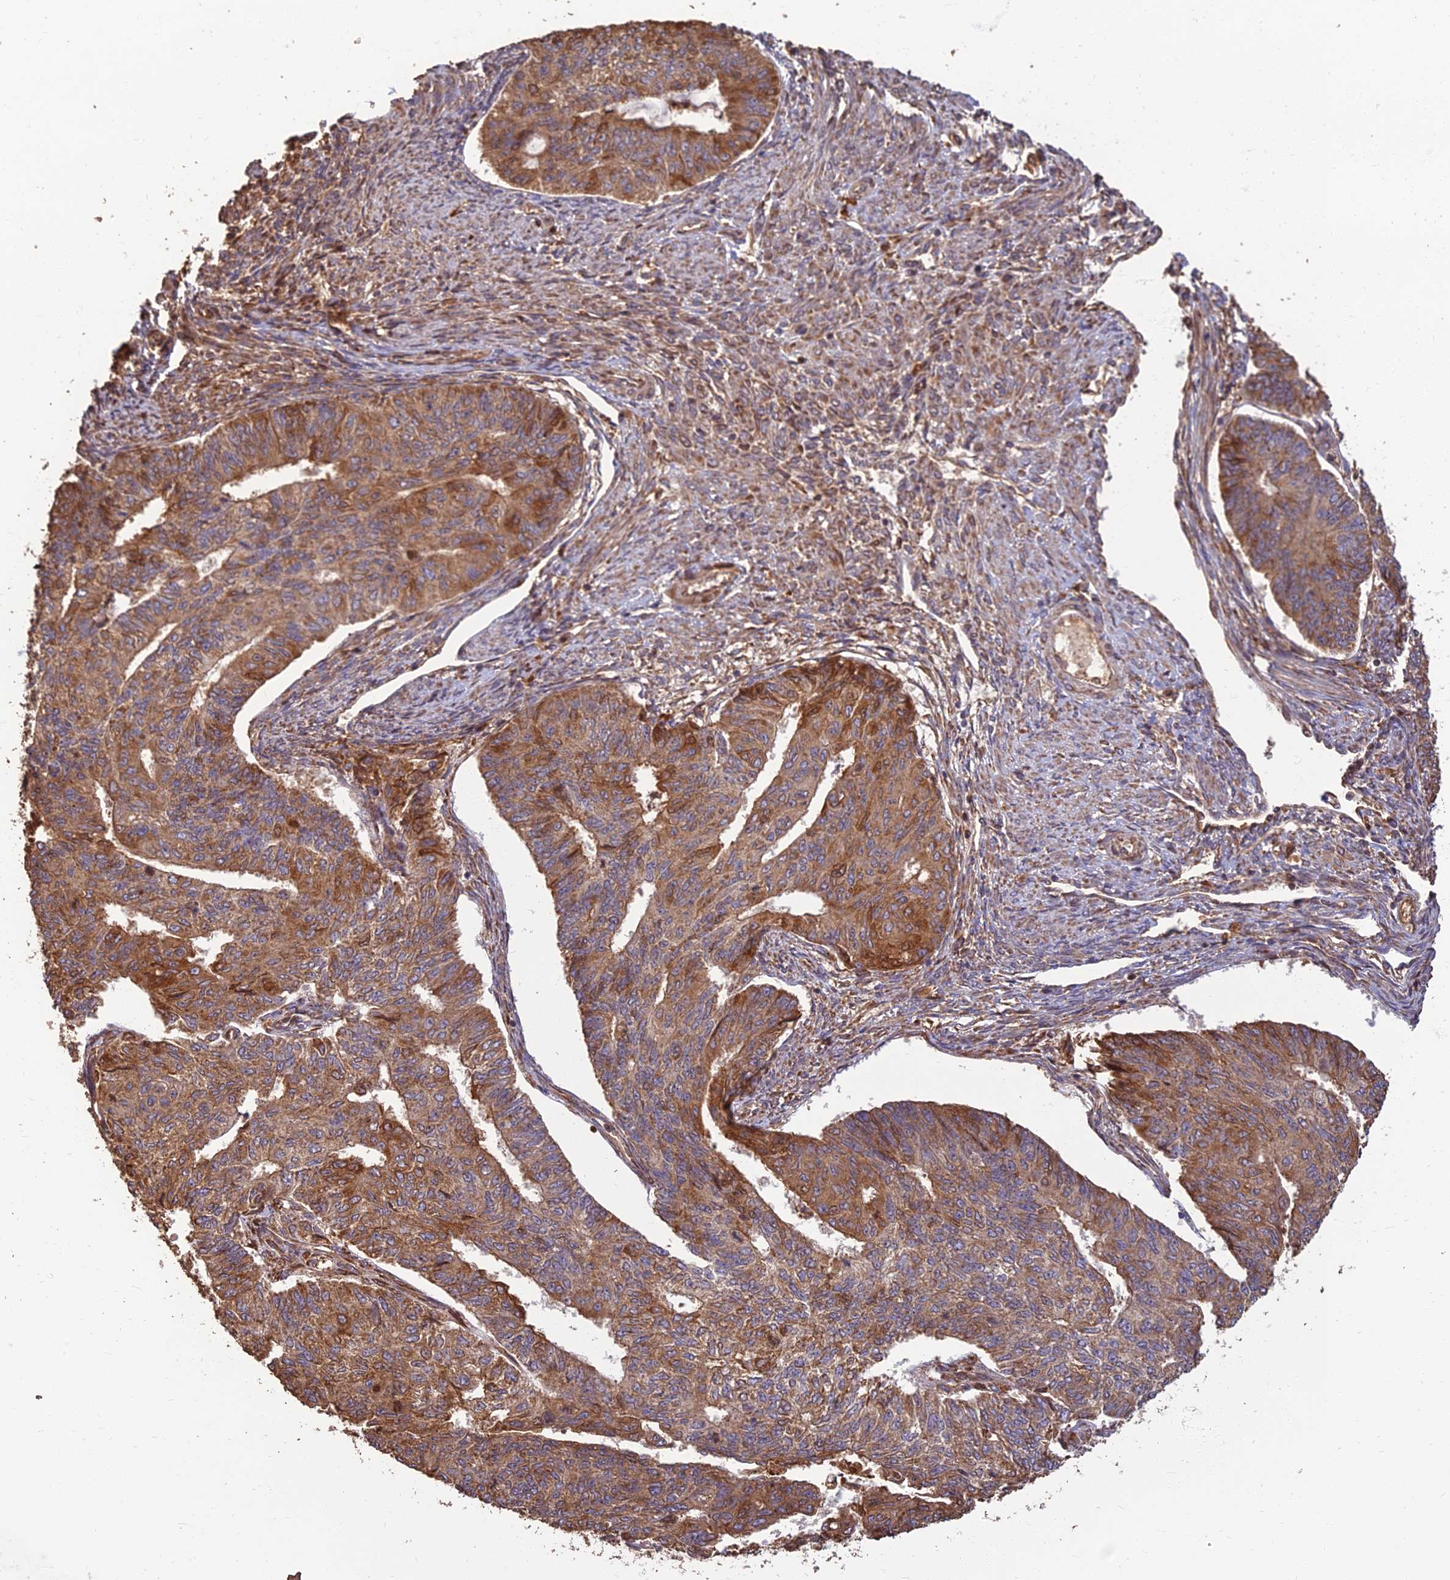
{"staining": {"intensity": "moderate", "quantity": ">75%", "location": "cytoplasmic/membranous"}, "tissue": "endometrial cancer", "cell_type": "Tumor cells", "image_type": "cancer", "snomed": [{"axis": "morphology", "description": "Adenocarcinoma, NOS"}, {"axis": "topography", "description": "Endometrium"}], "caption": "Endometrial cancer (adenocarcinoma) stained for a protein (brown) reveals moderate cytoplasmic/membranous positive positivity in about >75% of tumor cells.", "gene": "CORO1C", "patient": {"sex": "female", "age": 32}}